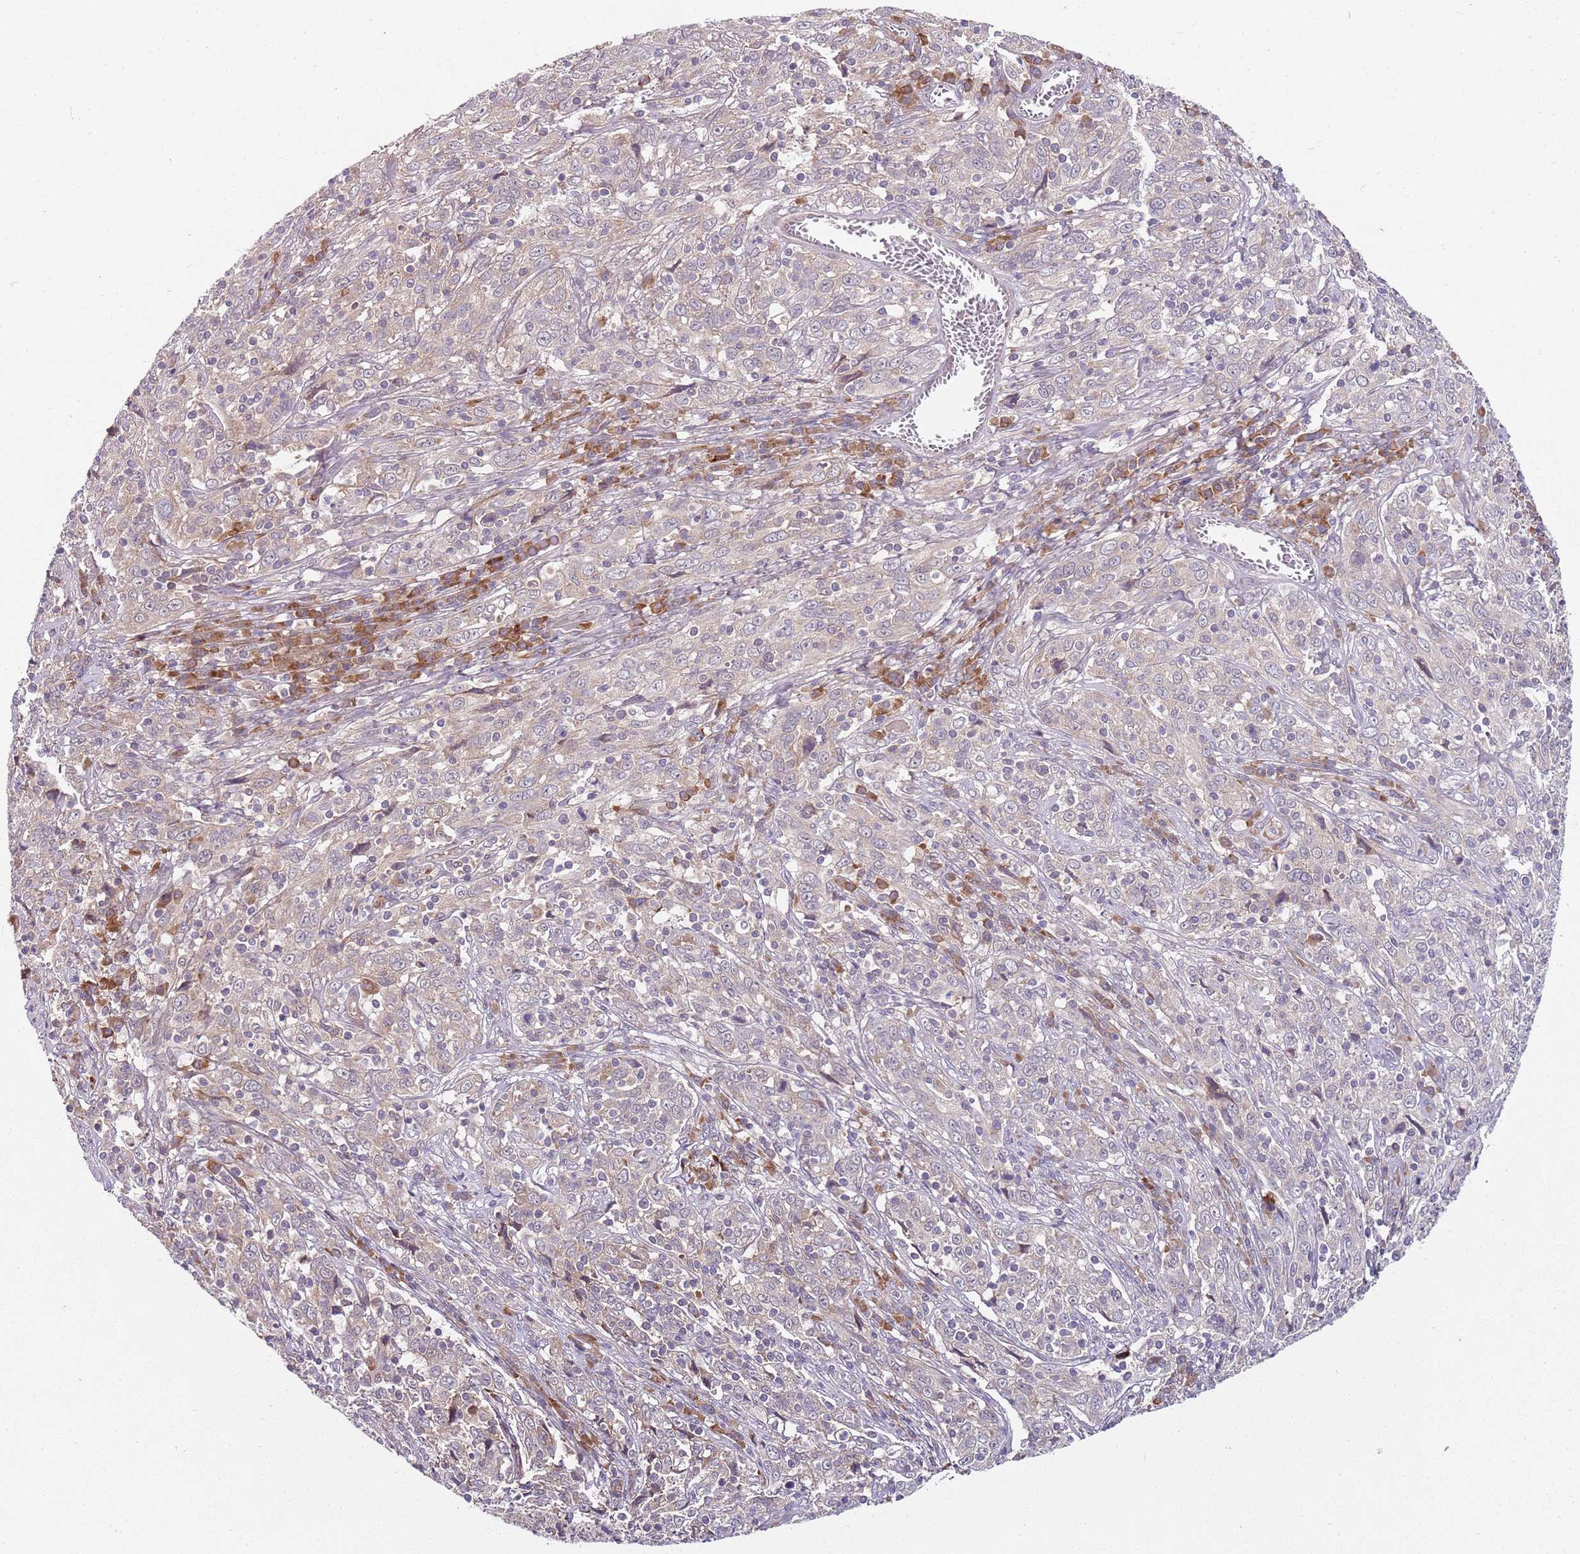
{"staining": {"intensity": "weak", "quantity": "<25%", "location": "cytoplasmic/membranous"}, "tissue": "cervical cancer", "cell_type": "Tumor cells", "image_type": "cancer", "snomed": [{"axis": "morphology", "description": "Squamous cell carcinoma, NOS"}, {"axis": "topography", "description": "Cervix"}], "caption": "An IHC image of cervical squamous cell carcinoma is shown. There is no staining in tumor cells of cervical squamous cell carcinoma.", "gene": "FBXL22", "patient": {"sex": "female", "age": 46}}